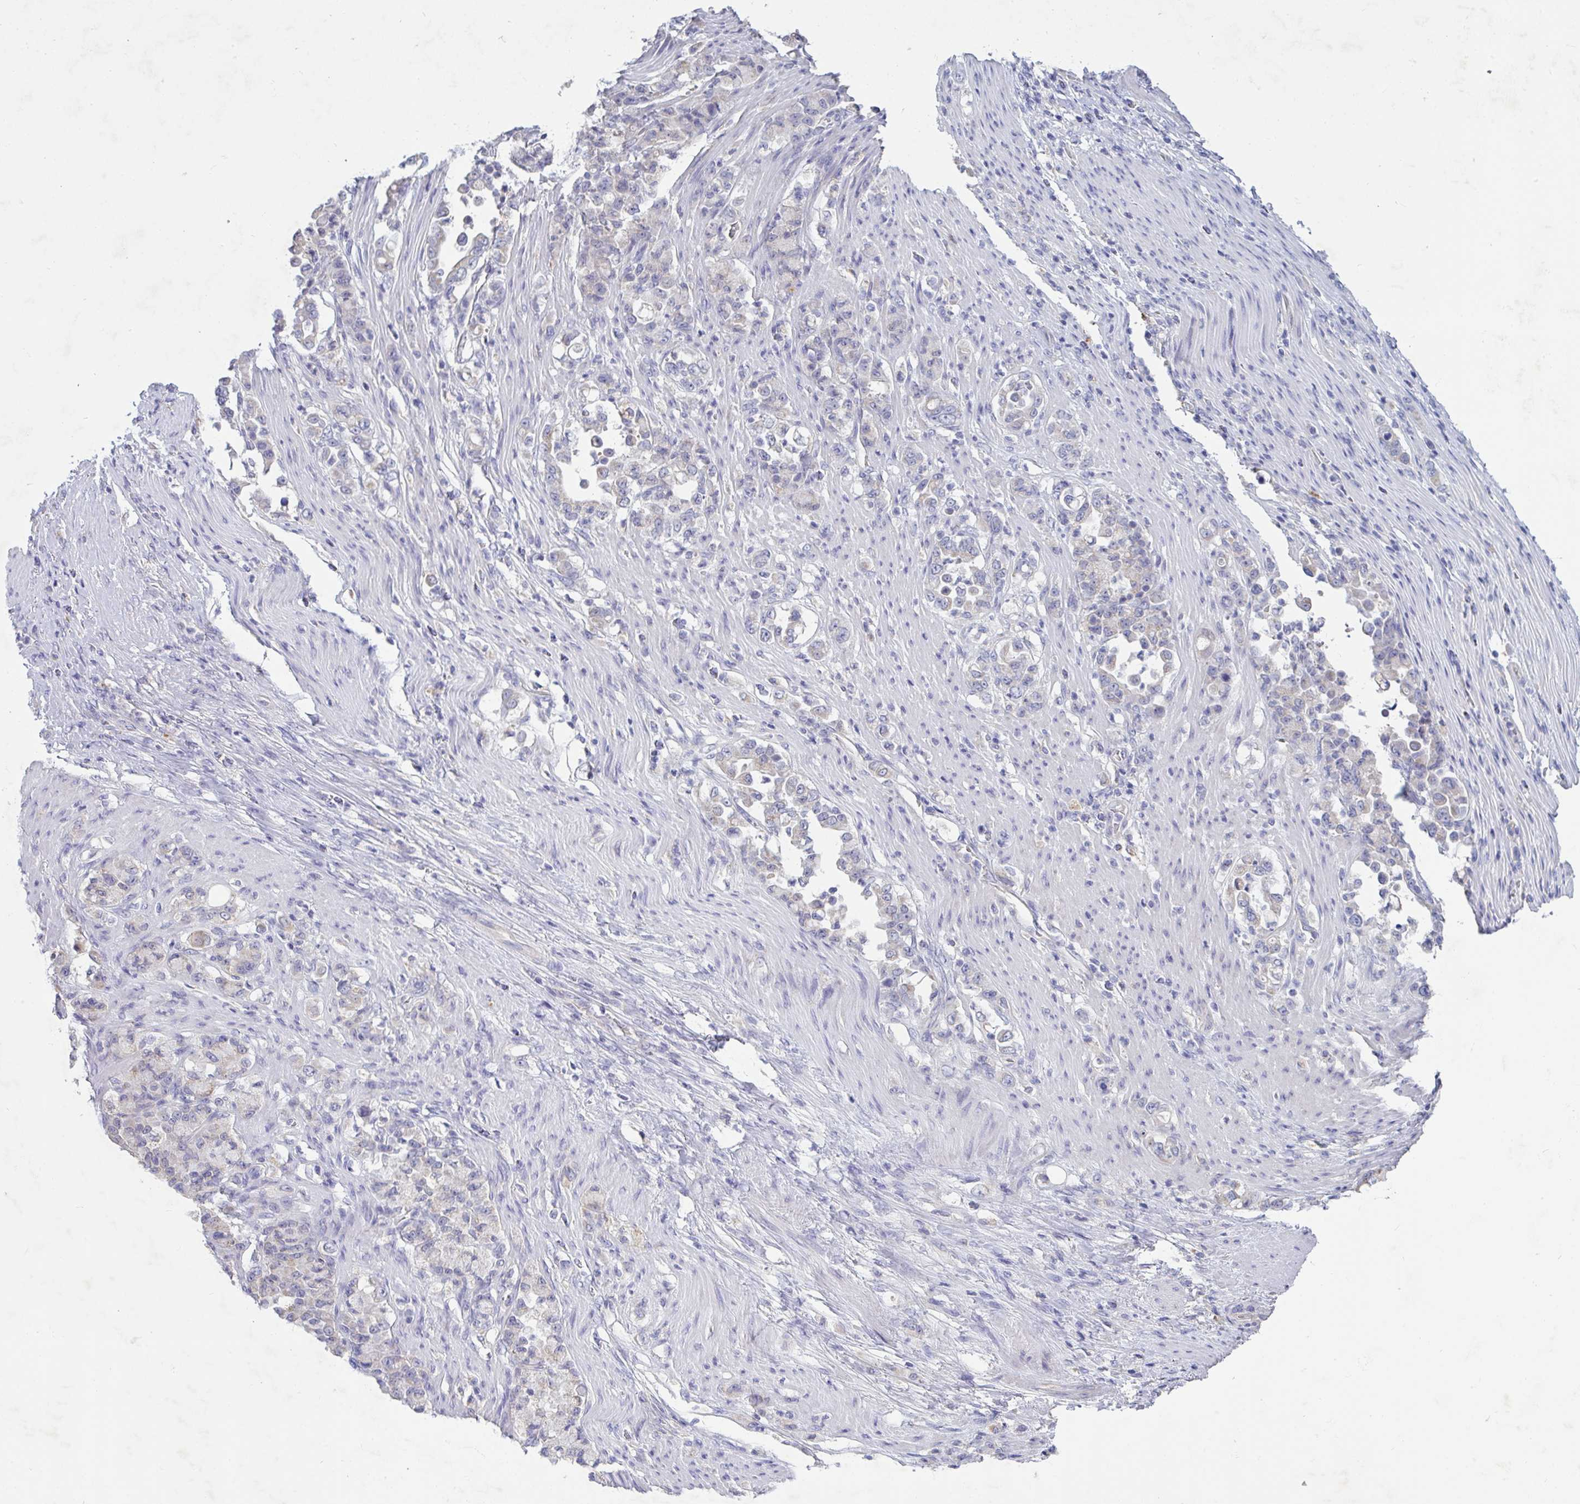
{"staining": {"intensity": "negative", "quantity": "none", "location": "none"}, "tissue": "stomach cancer", "cell_type": "Tumor cells", "image_type": "cancer", "snomed": [{"axis": "morphology", "description": "Normal tissue, NOS"}, {"axis": "morphology", "description": "Adenocarcinoma, NOS"}, {"axis": "topography", "description": "Stomach"}], "caption": "Immunohistochemistry photomicrograph of human stomach cancer stained for a protein (brown), which shows no staining in tumor cells.", "gene": "GALNT13", "patient": {"sex": "female", "age": 79}}